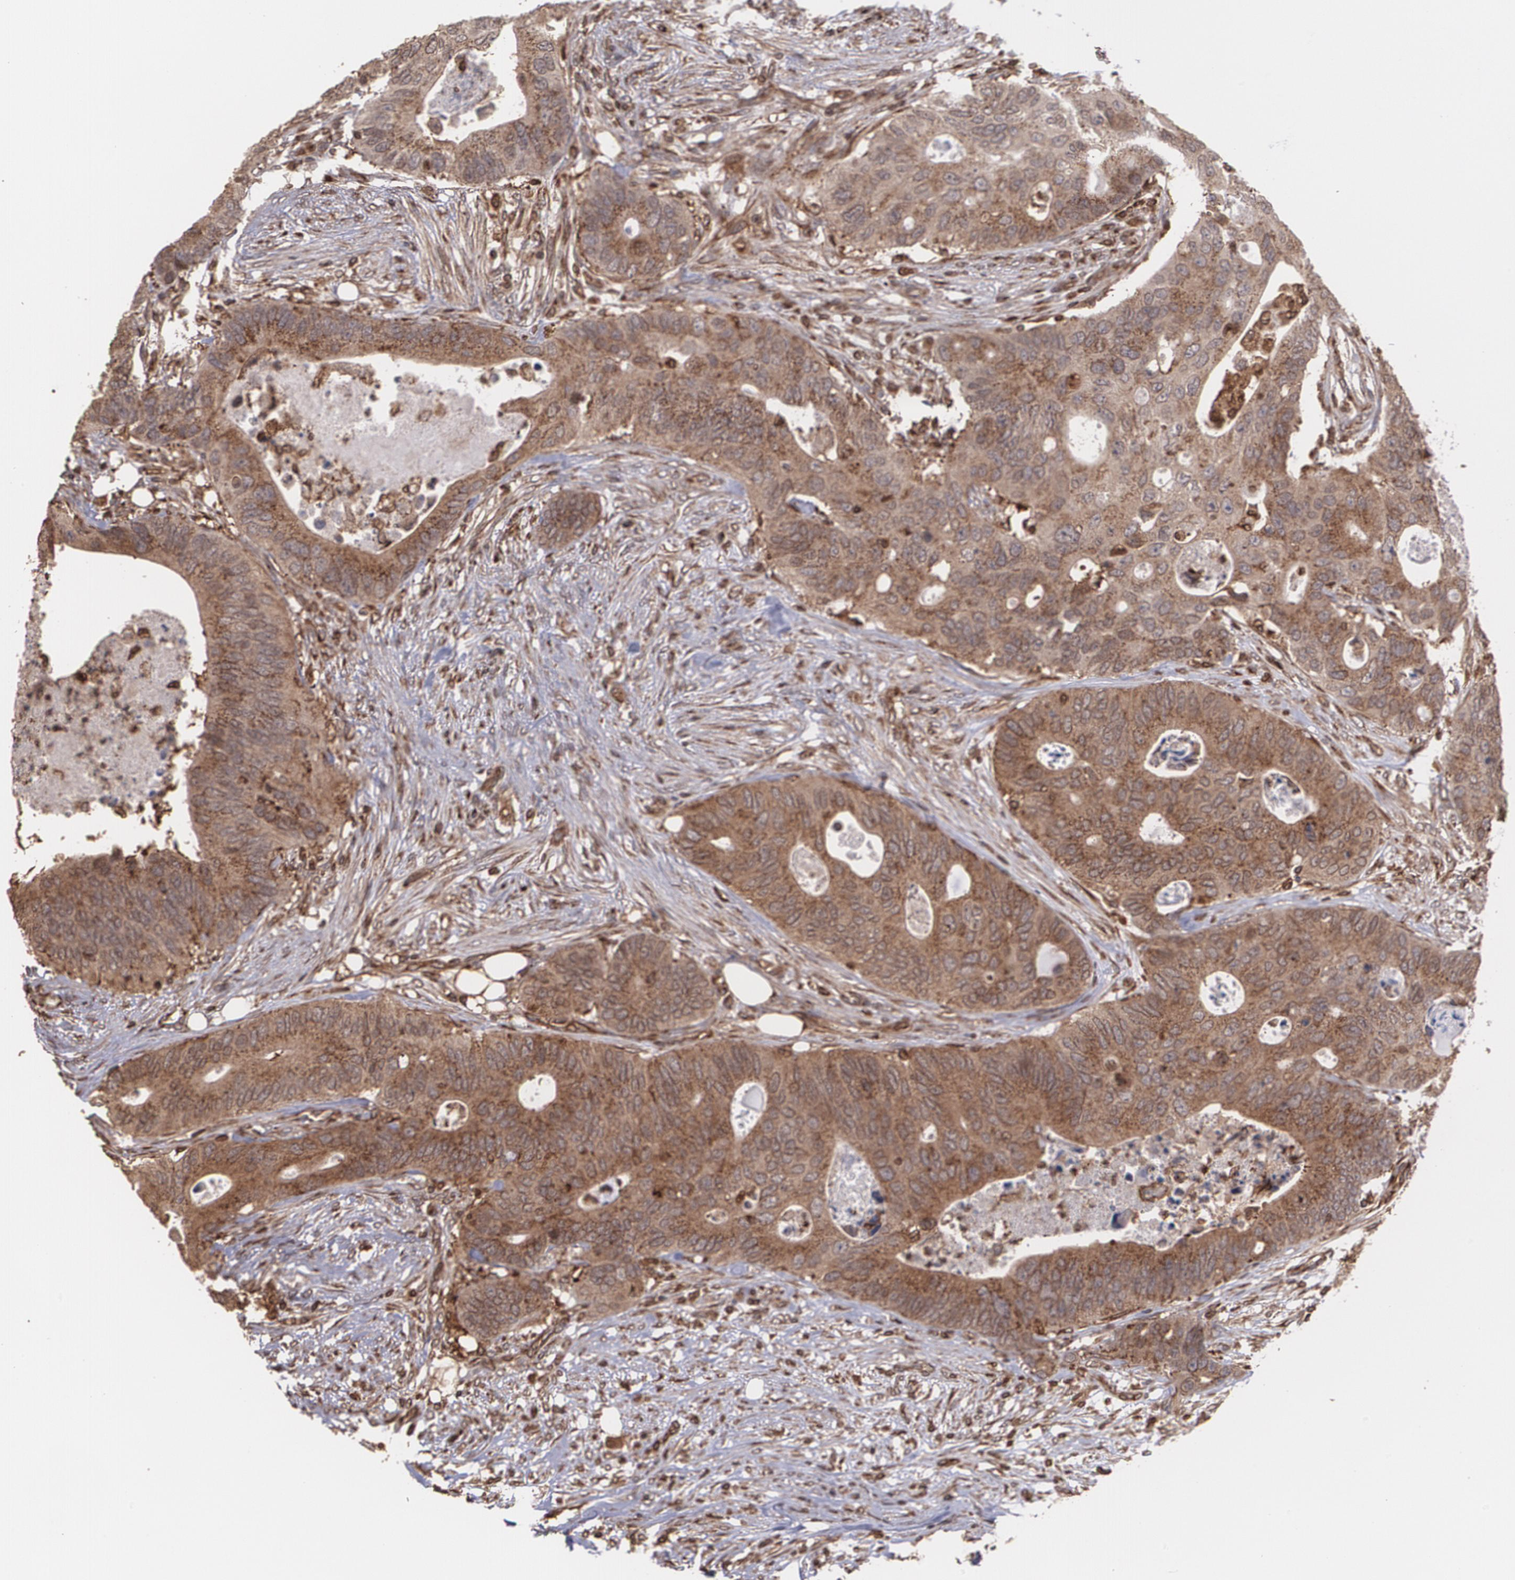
{"staining": {"intensity": "strong", "quantity": ">75%", "location": "cytoplasmic/membranous"}, "tissue": "colorectal cancer", "cell_type": "Tumor cells", "image_type": "cancer", "snomed": [{"axis": "morphology", "description": "Adenocarcinoma, NOS"}, {"axis": "topography", "description": "Colon"}], "caption": "Colorectal cancer (adenocarcinoma) was stained to show a protein in brown. There is high levels of strong cytoplasmic/membranous positivity in about >75% of tumor cells. The staining was performed using DAB to visualize the protein expression in brown, while the nuclei were stained in blue with hematoxylin (Magnification: 20x).", "gene": "TRIP11", "patient": {"sex": "male", "age": 71}}